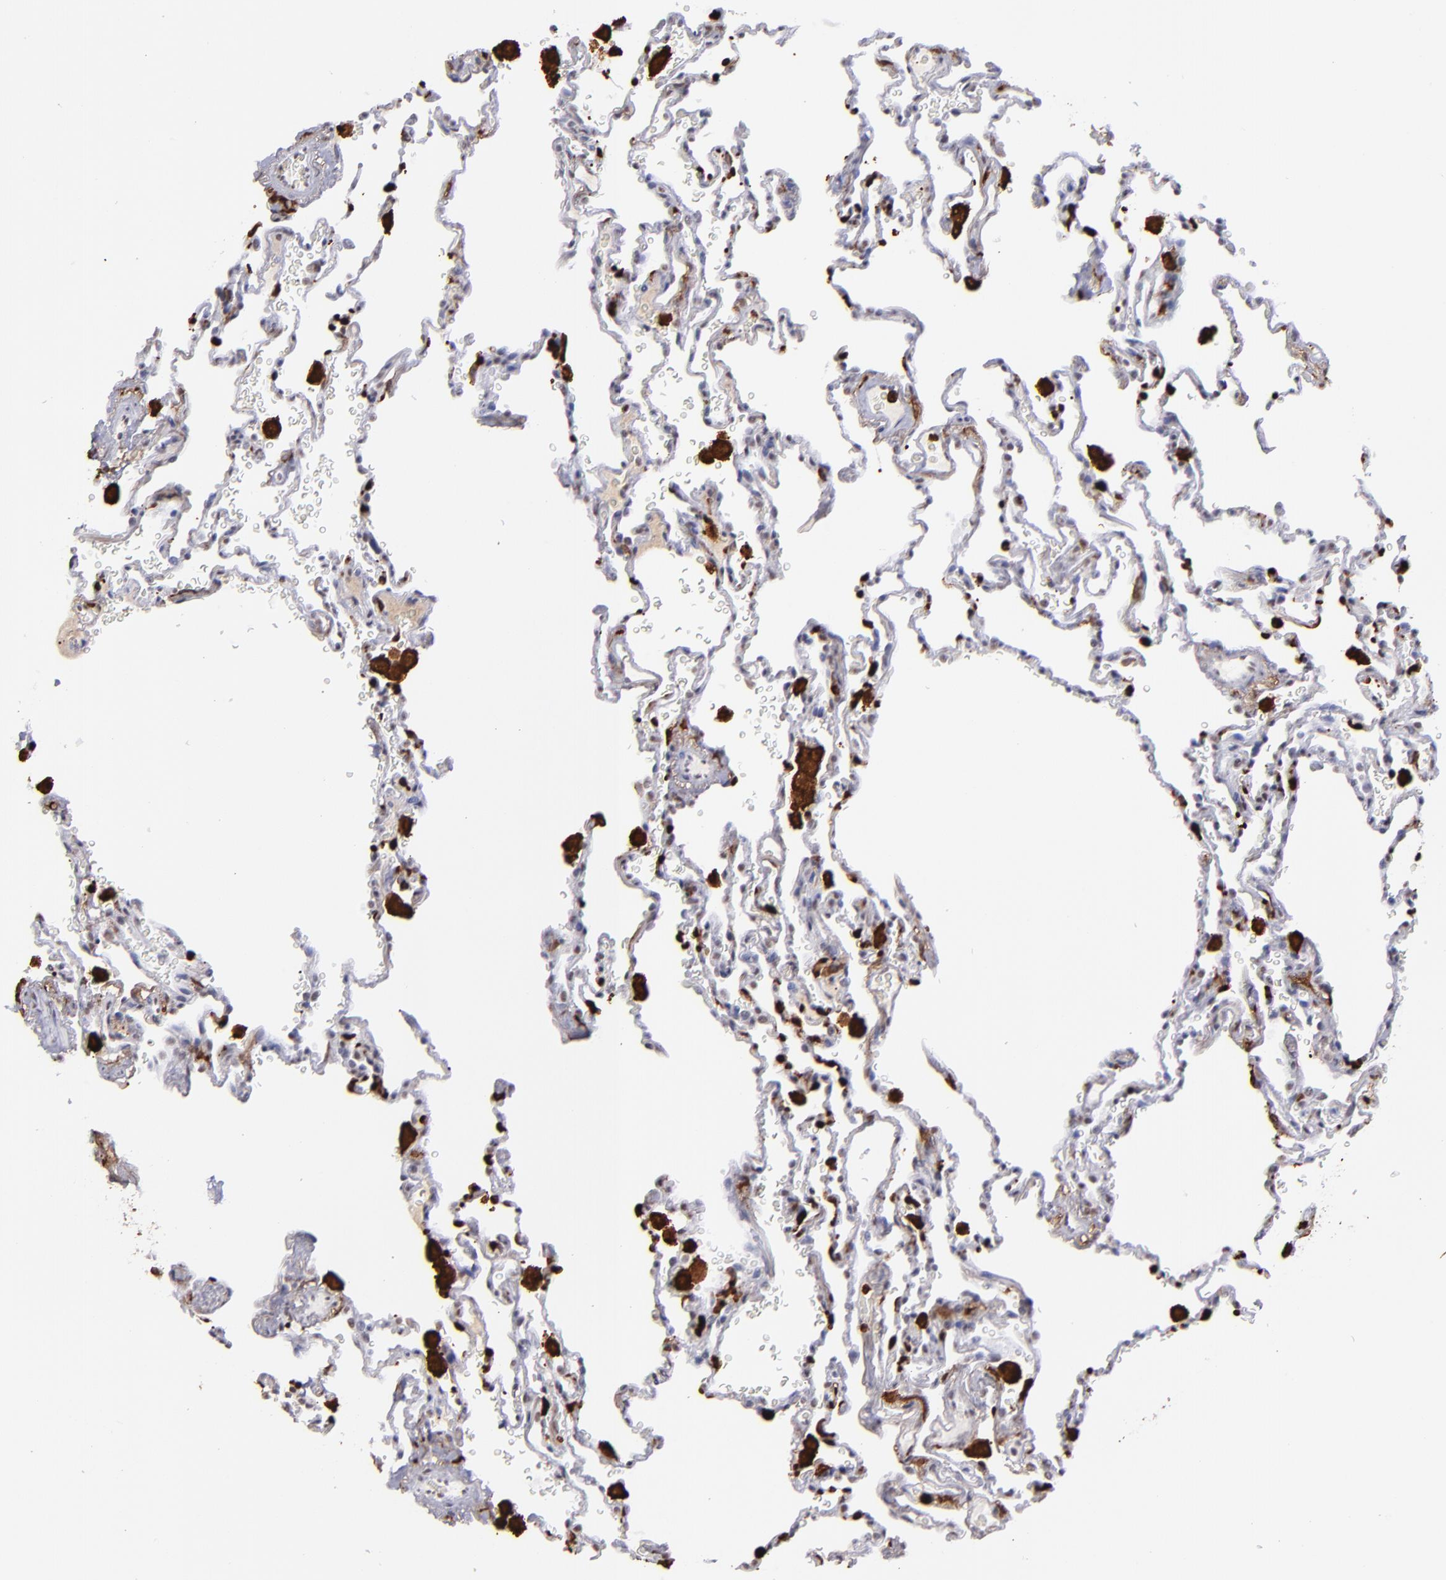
{"staining": {"intensity": "negative", "quantity": "none", "location": "none"}, "tissue": "lung", "cell_type": "Alveolar cells", "image_type": "normal", "snomed": [{"axis": "morphology", "description": "Normal tissue, NOS"}, {"axis": "topography", "description": "Lung"}], "caption": "Human lung stained for a protein using immunohistochemistry (IHC) shows no expression in alveolar cells.", "gene": "NCF2", "patient": {"sex": "male", "age": 59}}